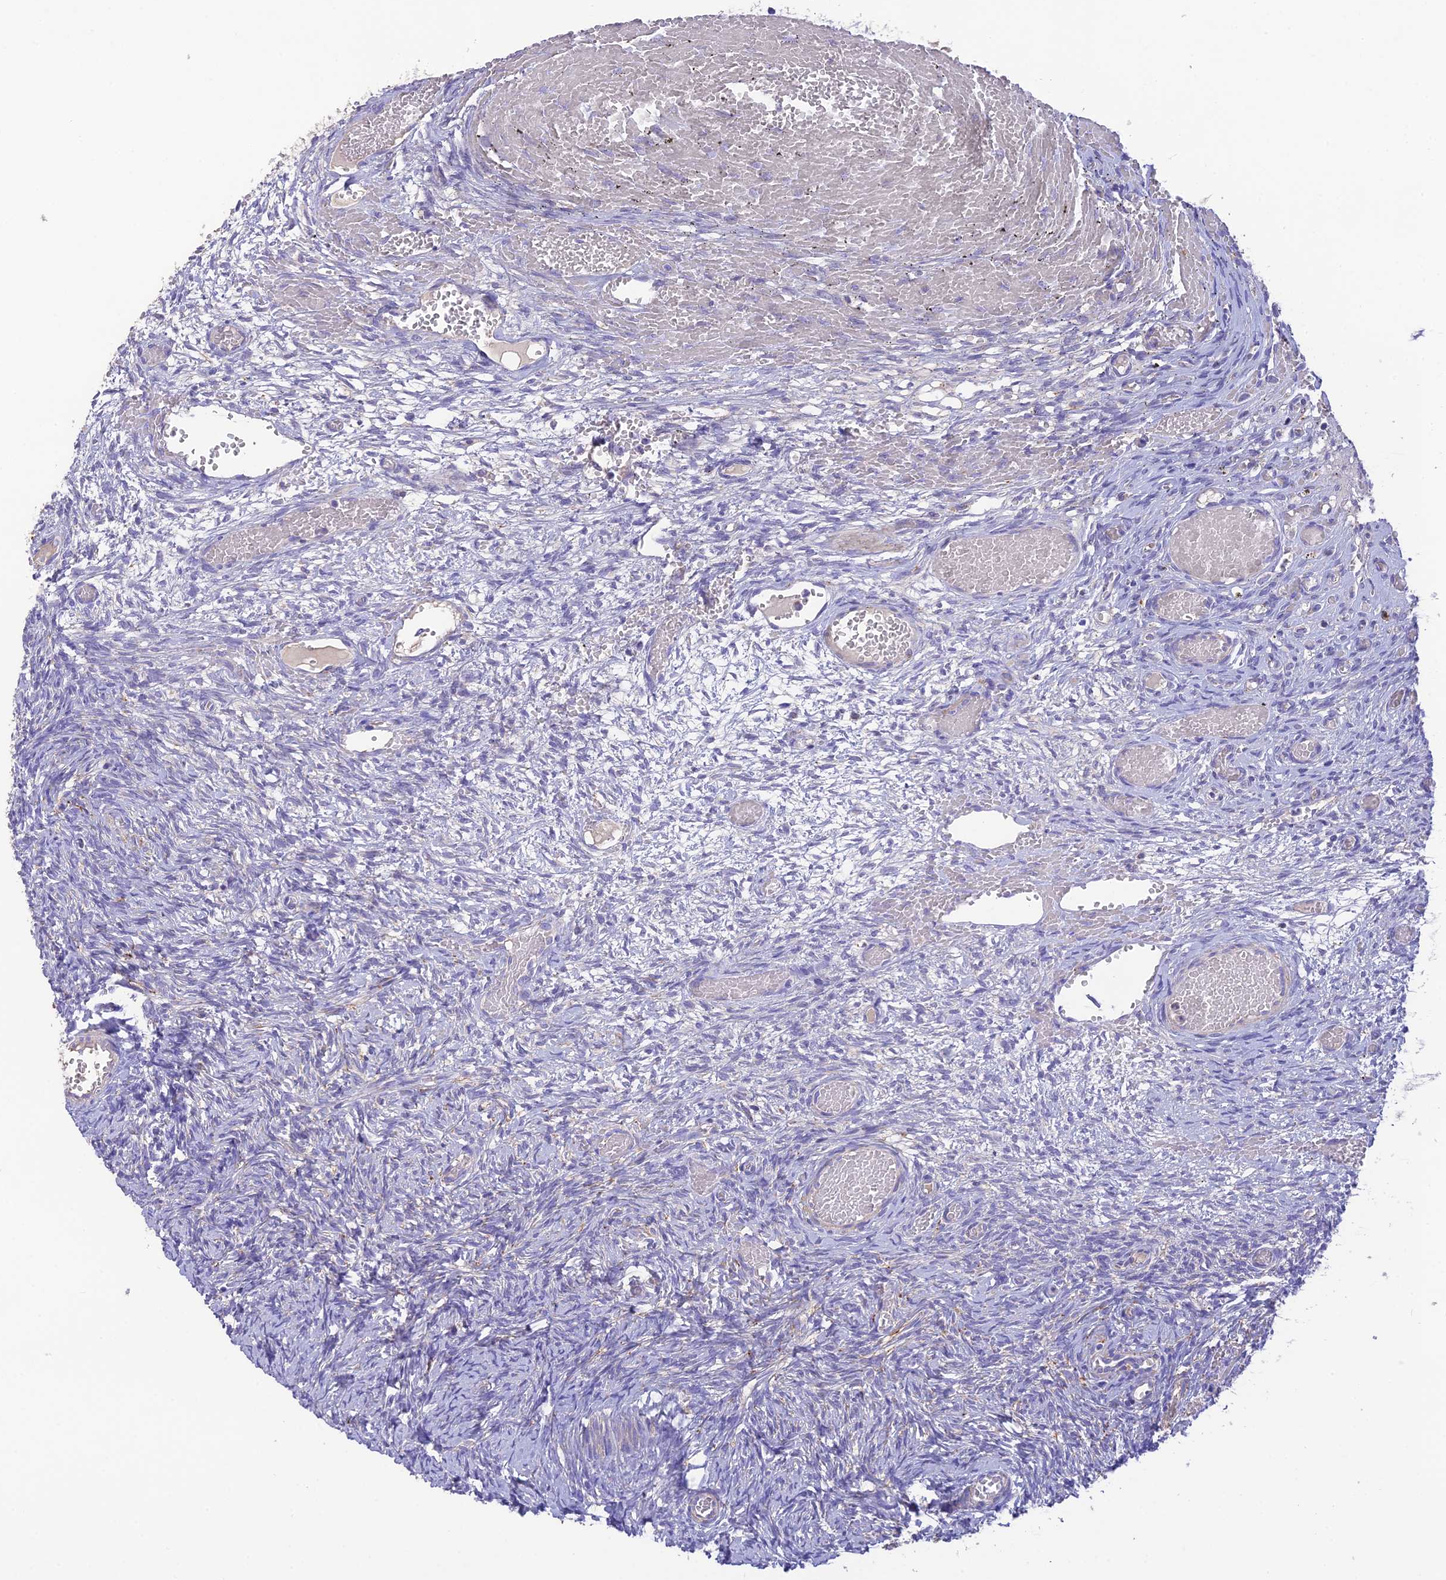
{"staining": {"intensity": "negative", "quantity": "none", "location": "none"}, "tissue": "ovary", "cell_type": "Ovarian stroma cells", "image_type": "normal", "snomed": [{"axis": "morphology", "description": "Adenocarcinoma, NOS"}, {"axis": "topography", "description": "Endometrium"}], "caption": "Ovarian stroma cells show no significant protein positivity in normal ovary. The staining was performed using DAB (3,3'-diaminobenzidine) to visualize the protein expression in brown, while the nuclei were stained in blue with hematoxylin (Magnification: 20x).", "gene": "HSD17B2", "patient": {"sex": "female", "age": 32}}